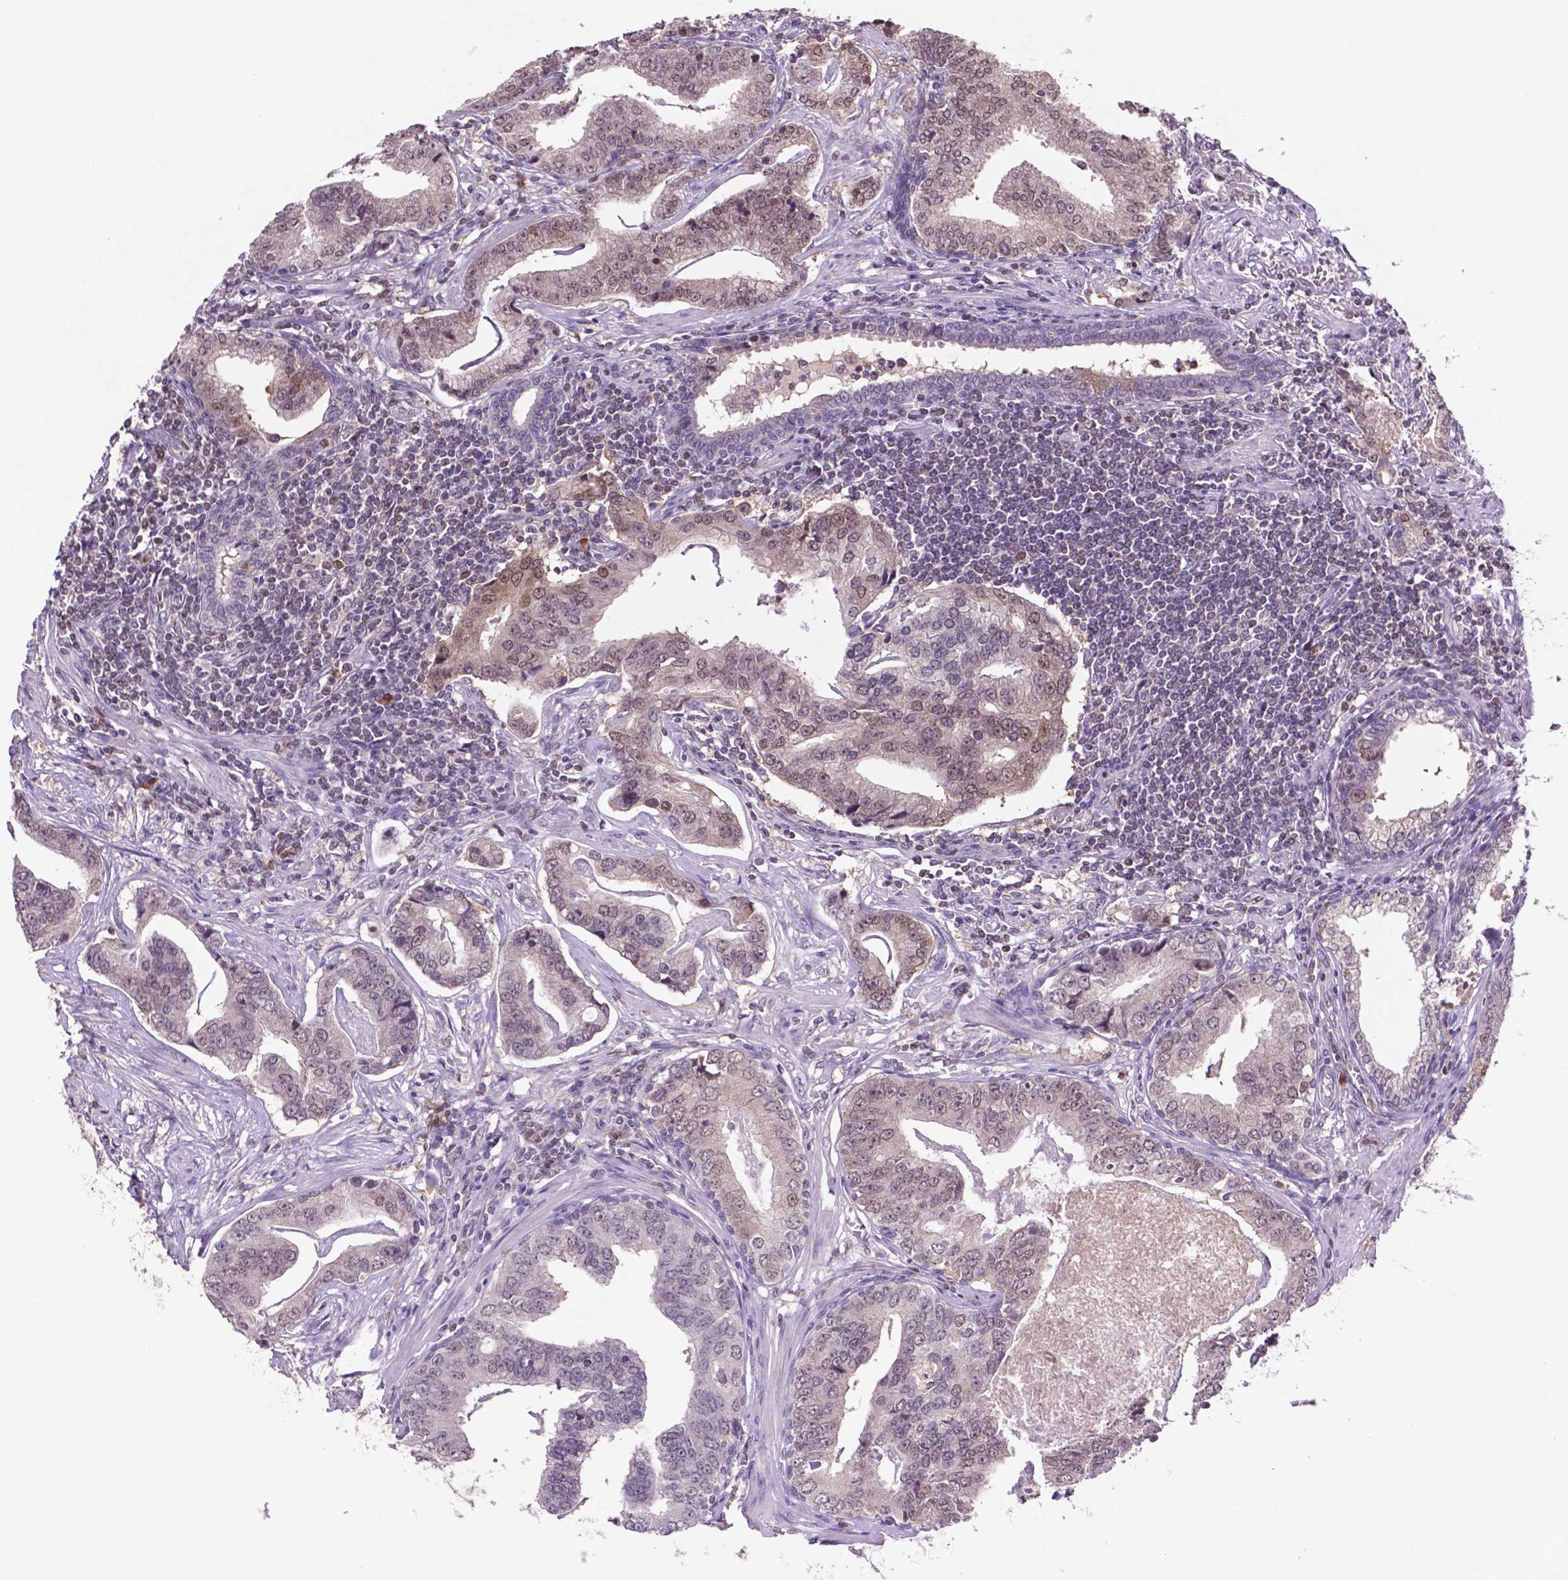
{"staining": {"intensity": "weak", "quantity": "<25%", "location": "nuclear"}, "tissue": "prostate cancer", "cell_type": "Tumor cells", "image_type": "cancer", "snomed": [{"axis": "morphology", "description": "Adenocarcinoma, NOS"}, {"axis": "topography", "description": "Prostate"}], "caption": "DAB immunohistochemical staining of human prostate cancer shows no significant staining in tumor cells. (Stains: DAB (3,3'-diaminobenzidine) IHC with hematoxylin counter stain, Microscopy: brightfield microscopy at high magnification).", "gene": "GLRX", "patient": {"sex": "male", "age": 64}}